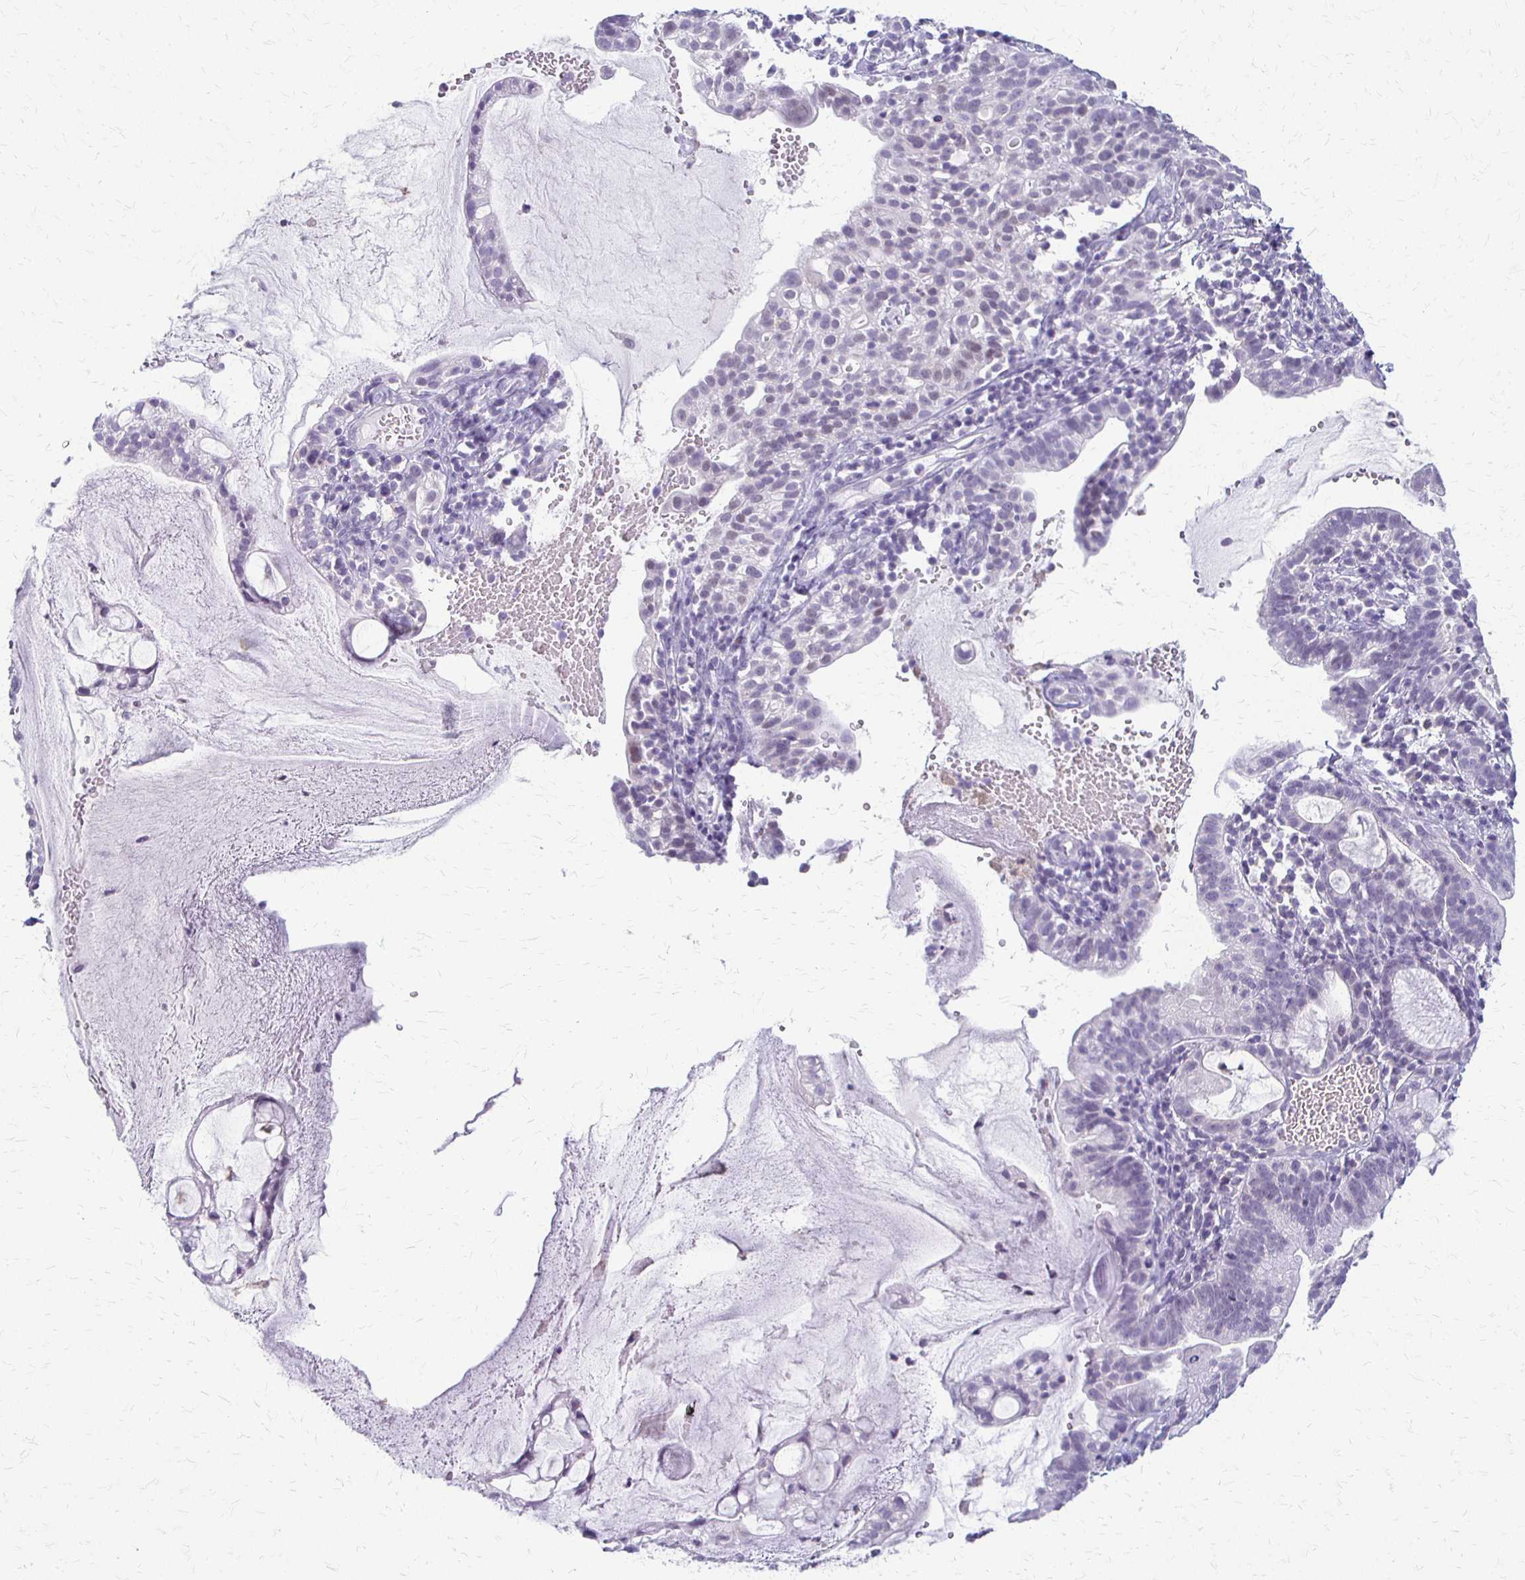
{"staining": {"intensity": "negative", "quantity": "none", "location": "none"}, "tissue": "cervical cancer", "cell_type": "Tumor cells", "image_type": "cancer", "snomed": [{"axis": "morphology", "description": "Adenocarcinoma, NOS"}, {"axis": "topography", "description": "Cervix"}], "caption": "Immunohistochemistry (IHC) photomicrograph of cervical adenocarcinoma stained for a protein (brown), which displays no expression in tumor cells.", "gene": "ACP5", "patient": {"sex": "female", "age": 41}}